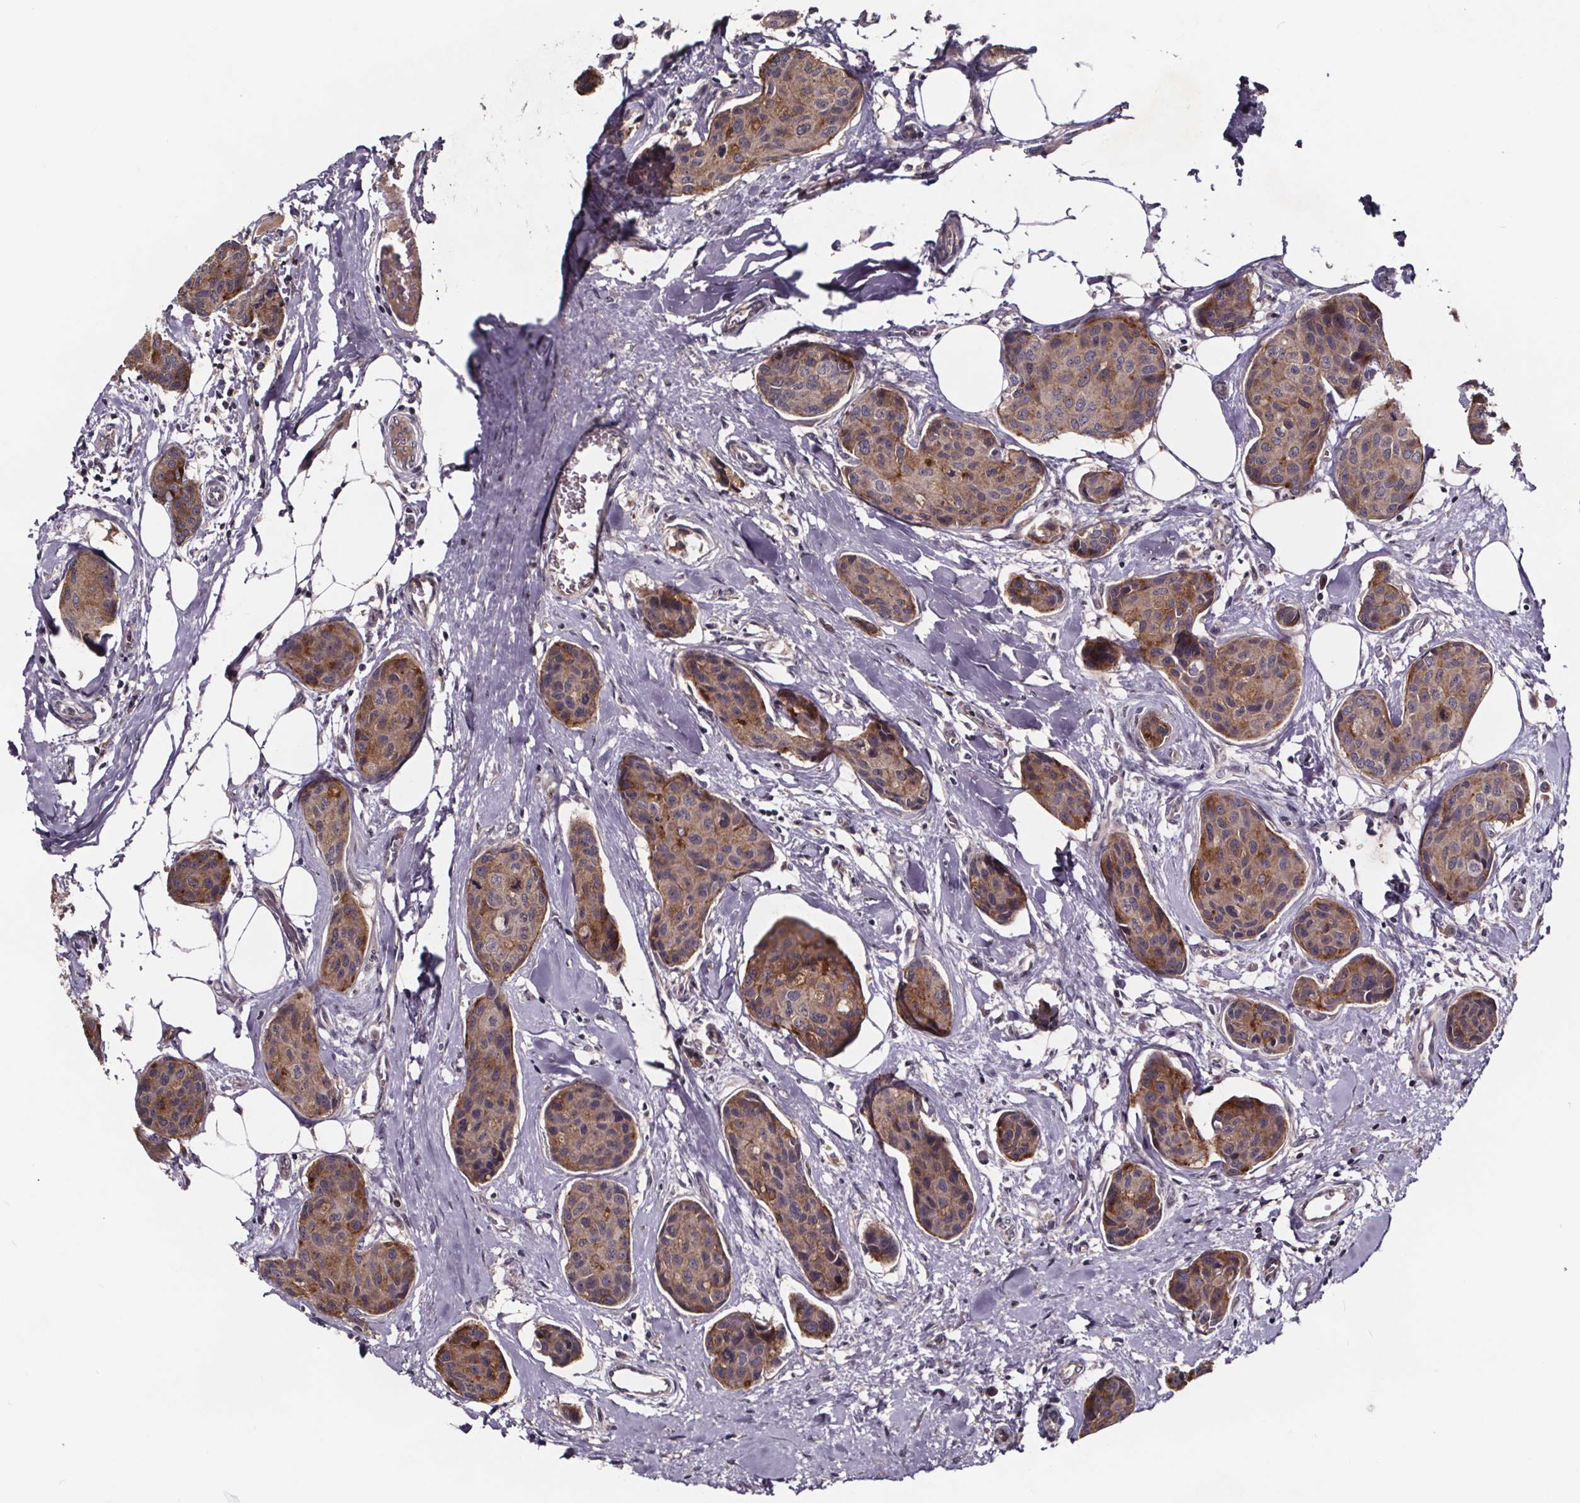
{"staining": {"intensity": "moderate", "quantity": "25%-75%", "location": "cytoplasmic/membranous"}, "tissue": "breast cancer", "cell_type": "Tumor cells", "image_type": "cancer", "snomed": [{"axis": "morphology", "description": "Duct carcinoma"}, {"axis": "topography", "description": "Breast"}], "caption": "Protein expression by immunohistochemistry (IHC) reveals moderate cytoplasmic/membranous staining in approximately 25%-75% of tumor cells in intraductal carcinoma (breast).", "gene": "SMIM1", "patient": {"sex": "female", "age": 80}}